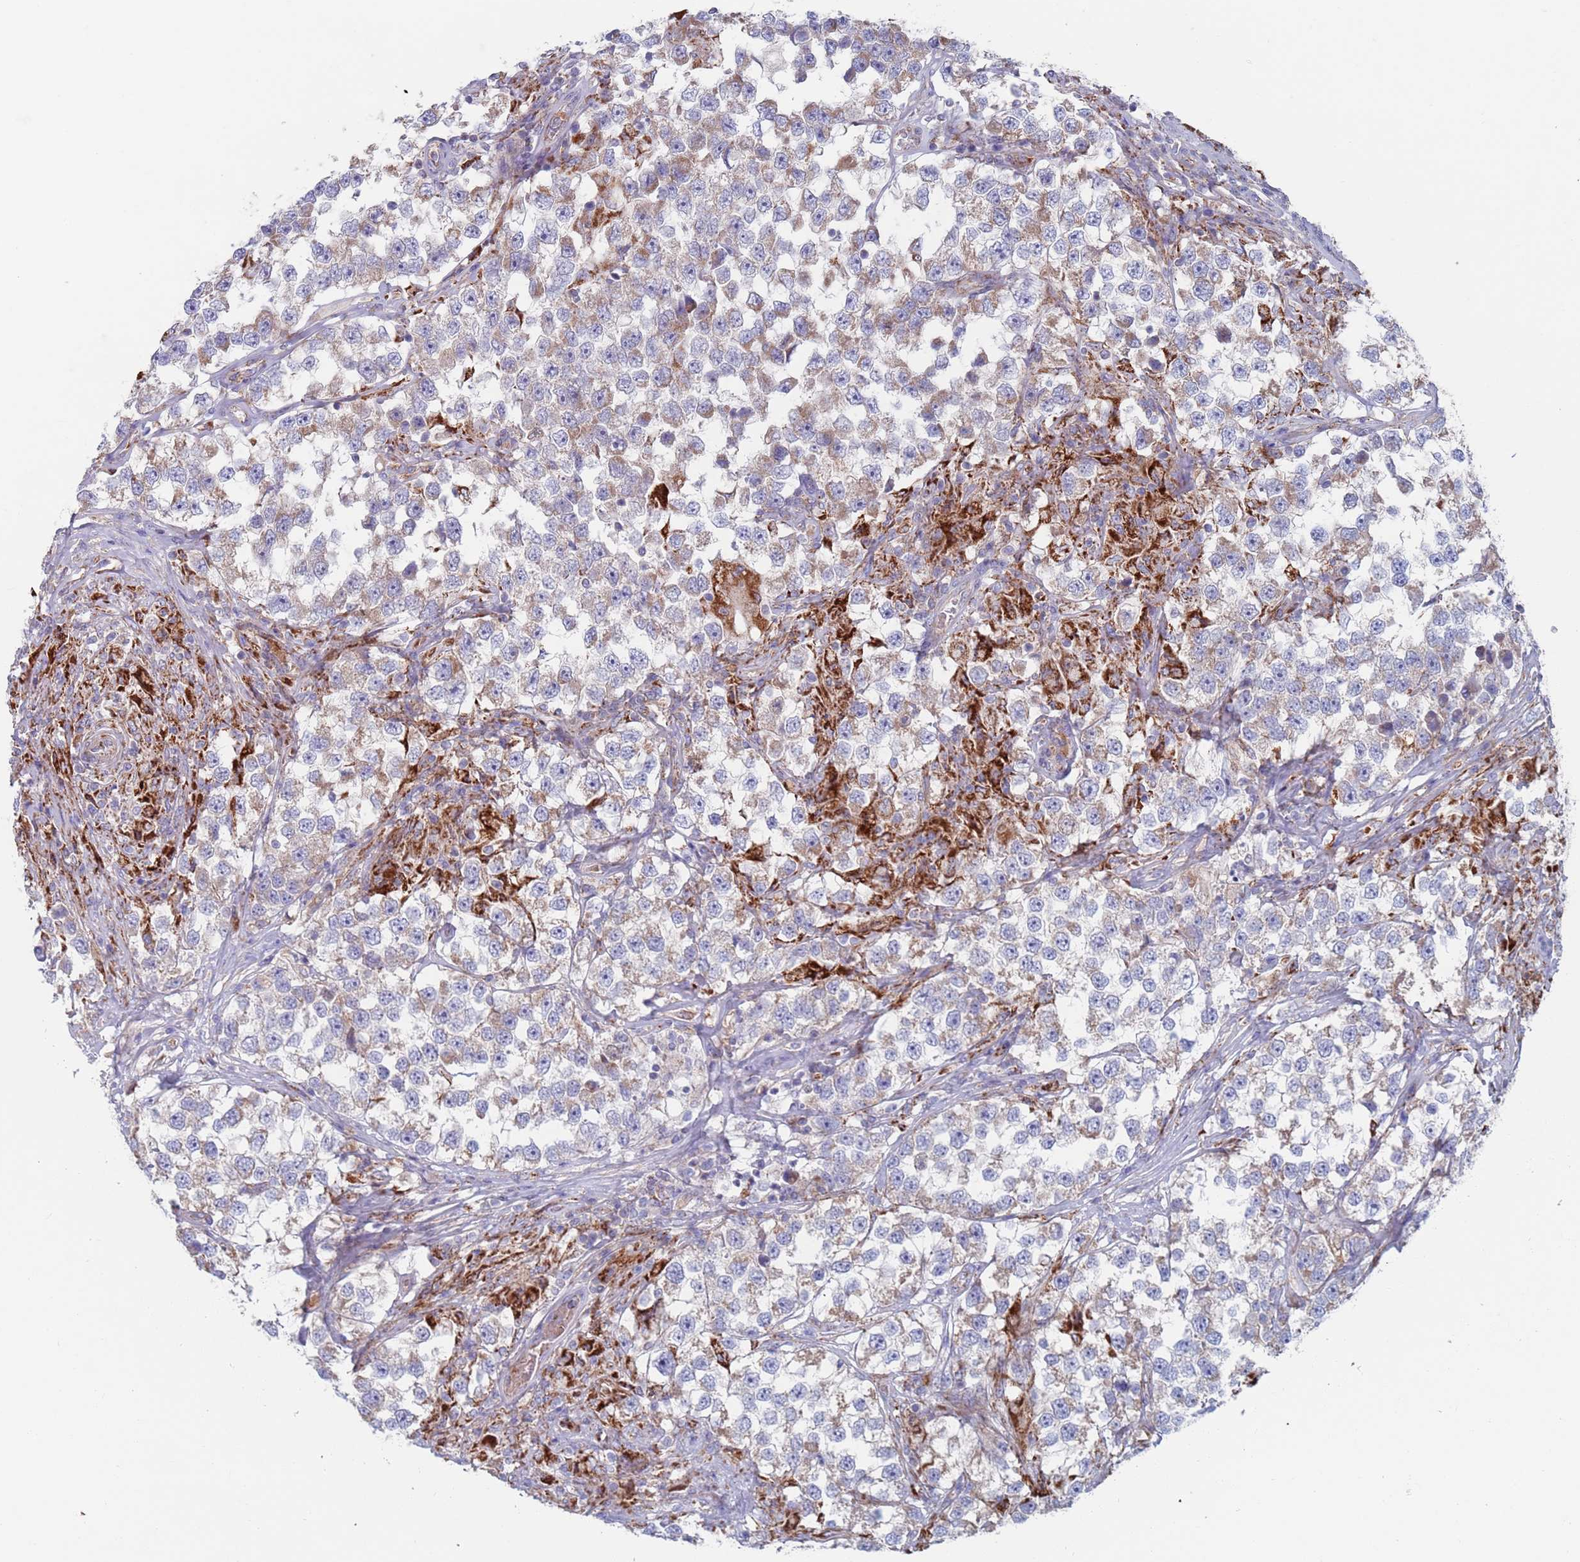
{"staining": {"intensity": "negative", "quantity": "none", "location": "none"}, "tissue": "testis cancer", "cell_type": "Tumor cells", "image_type": "cancer", "snomed": [{"axis": "morphology", "description": "Seminoma, NOS"}, {"axis": "topography", "description": "Testis"}], "caption": "A photomicrograph of human testis cancer (seminoma) is negative for staining in tumor cells.", "gene": "CHCHD6", "patient": {"sex": "male", "age": 46}}